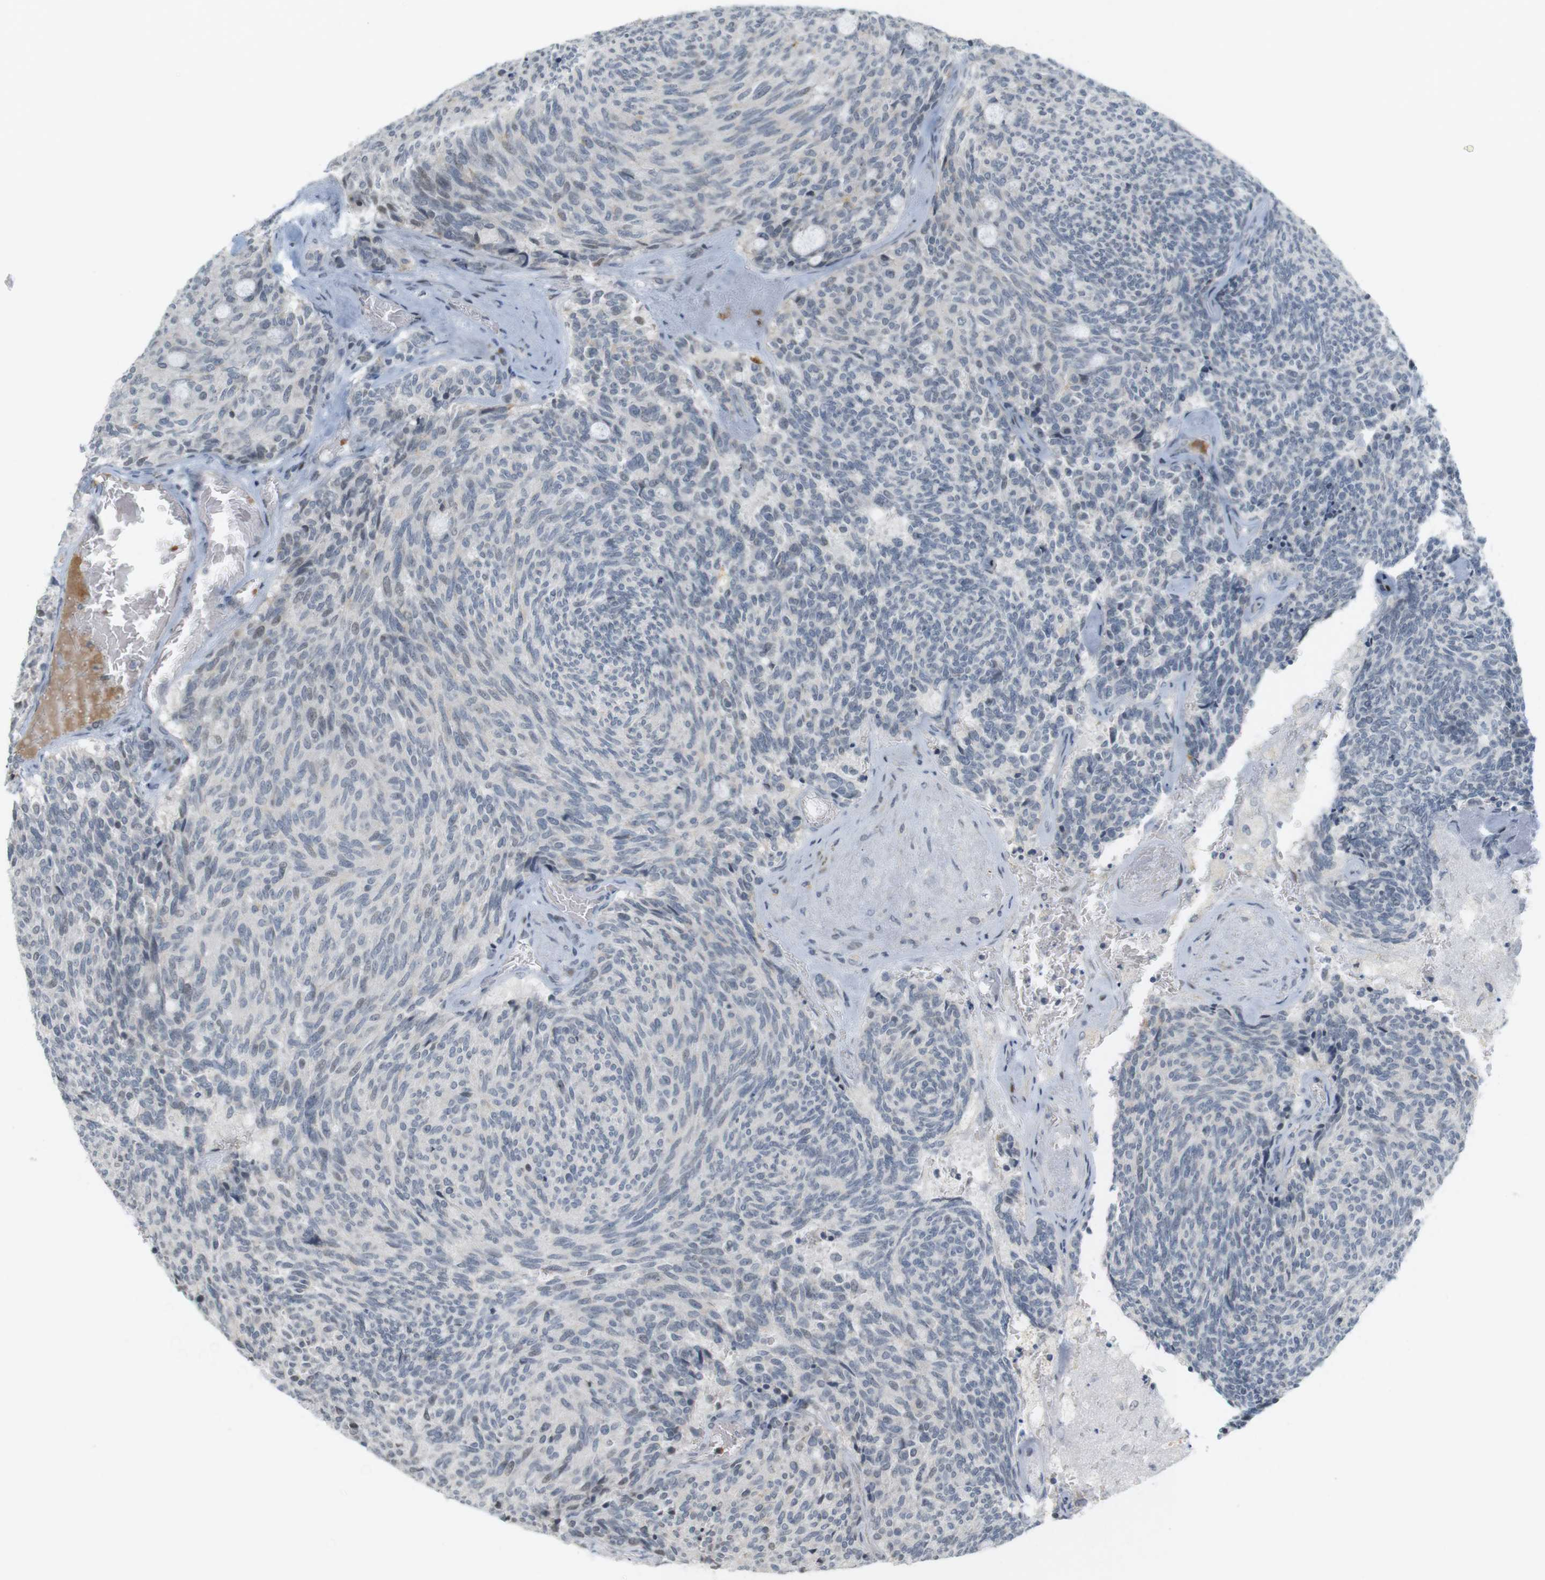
{"staining": {"intensity": "negative", "quantity": "none", "location": "none"}, "tissue": "carcinoid", "cell_type": "Tumor cells", "image_type": "cancer", "snomed": [{"axis": "morphology", "description": "Carcinoid, malignant, NOS"}, {"axis": "topography", "description": "Pancreas"}], "caption": "The micrograph exhibits no significant positivity in tumor cells of carcinoid.", "gene": "DMC1", "patient": {"sex": "female", "age": 54}}